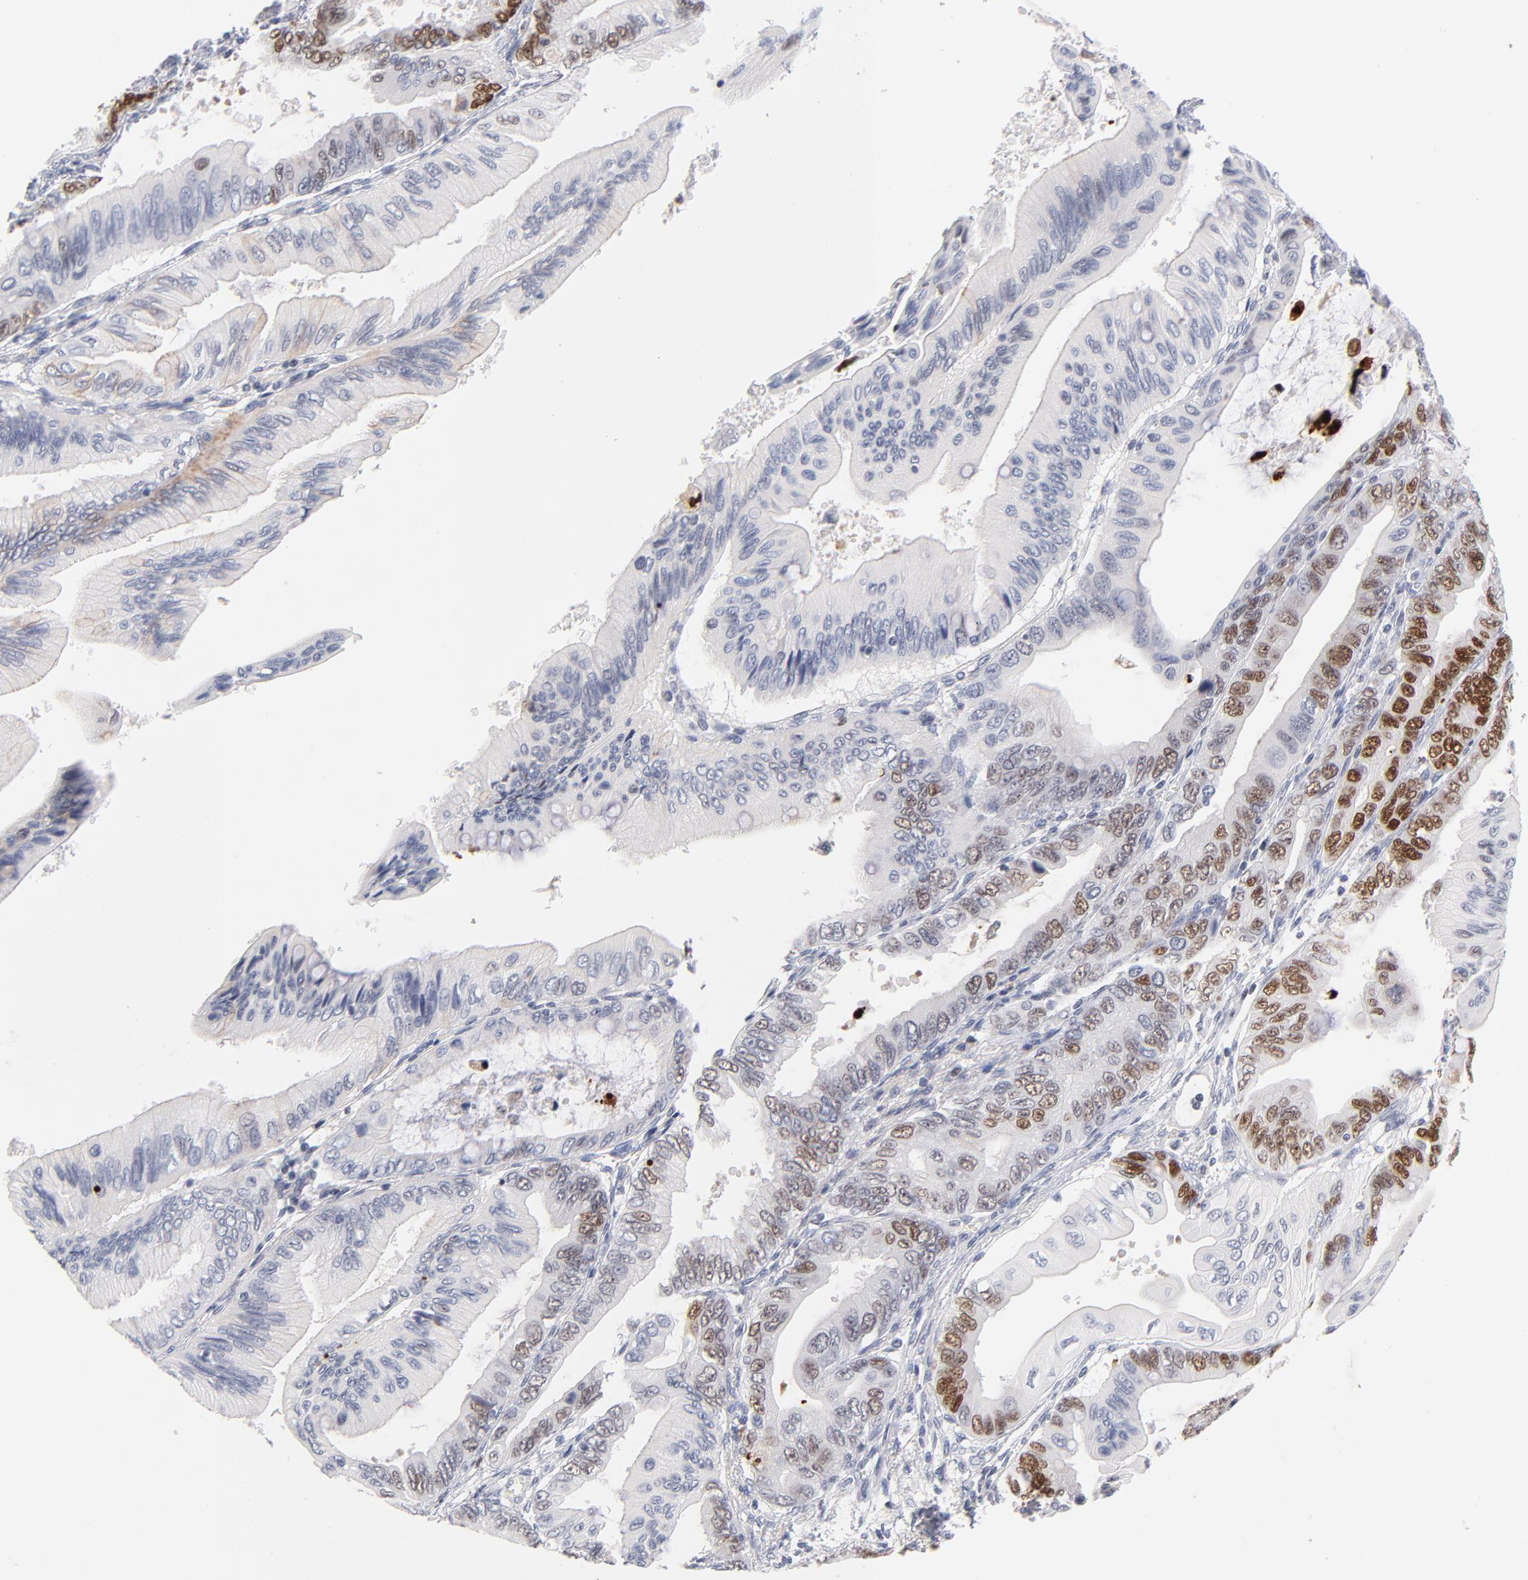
{"staining": {"intensity": "moderate", "quantity": "25%-75%", "location": "nuclear"}, "tissue": "pancreatic cancer", "cell_type": "Tumor cells", "image_type": "cancer", "snomed": [{"axis": "morphology", "description": "Adenocarcinoma, NOS"}, {"axis": "topography", "description": "Pancreas"}], "caption": "Pancreatic cancer (adenocarcinoma) stained with immunohistochemistry (IHC) demonstrates moderate nuclear expression in about 25%-75% of tumor cells.", "gene": "PARP1", "patient": {"sex": "female", "age": 66}}